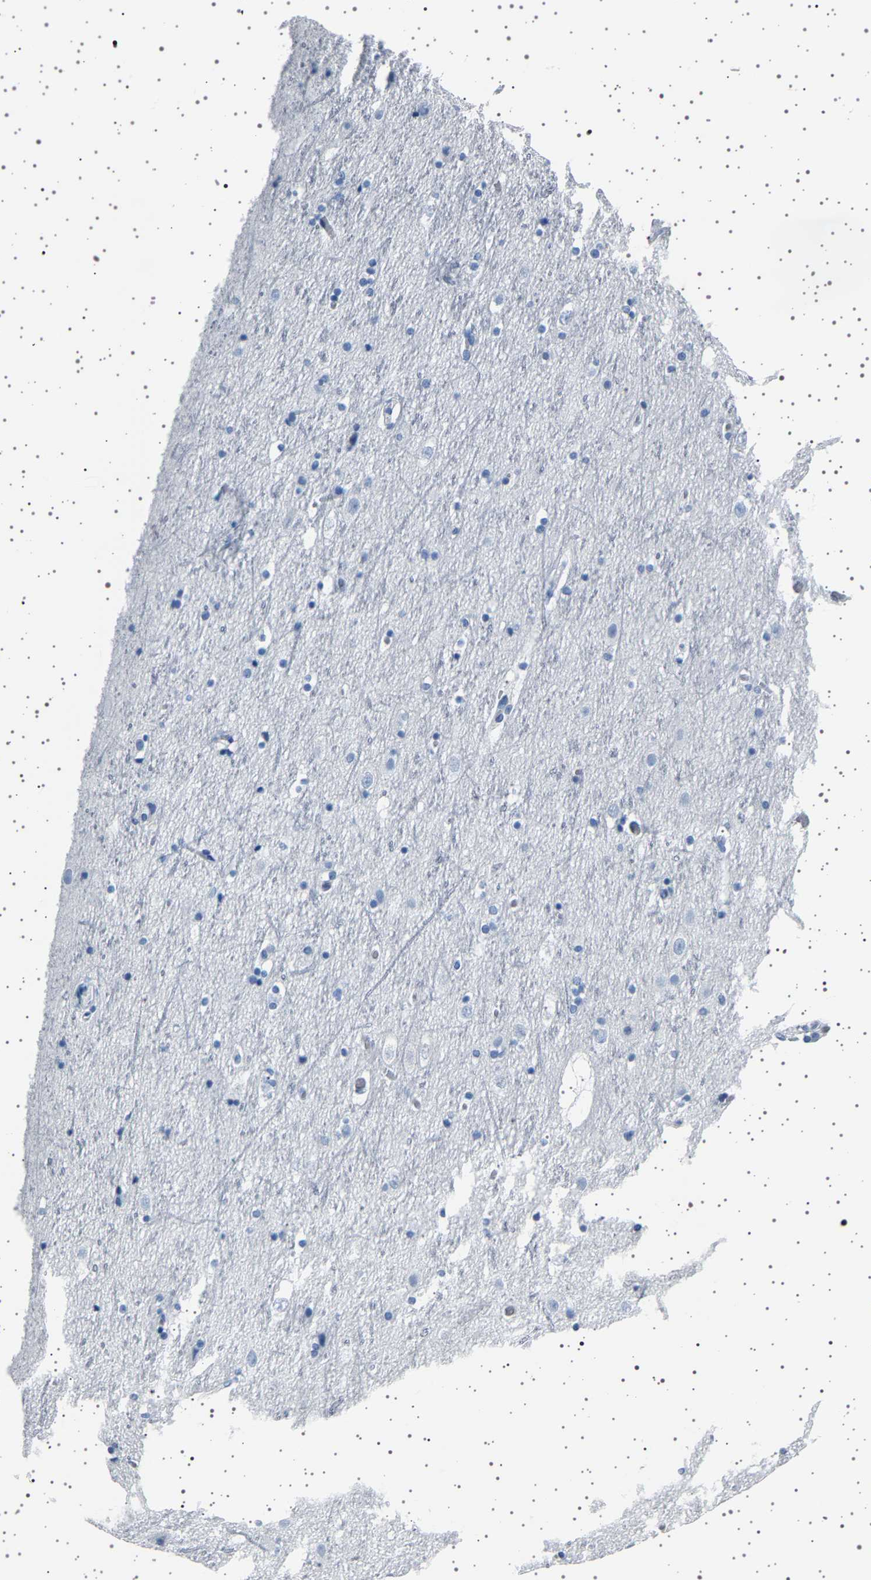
{"staining": {"intensity": "negative", "quantity": "none", "location": "none"}, "tissue": "cerebral cortex", "cell_type": "Endothelial cells", "image_type": "normal", "snomed": [{"axis": "morphology", "description": "Normal tissue, NOS"}, {"axis": "topography", "description": "Cerebral cortex"}], "caption": "A histopathology image of cerebral cortex stained for a protein reveals no brown staining in endothelial cells. (Brightfield microscopy of DAB IHC at high magnification).", "gene": "TFF3", "patient": {"sex": "male", "age": 45}}